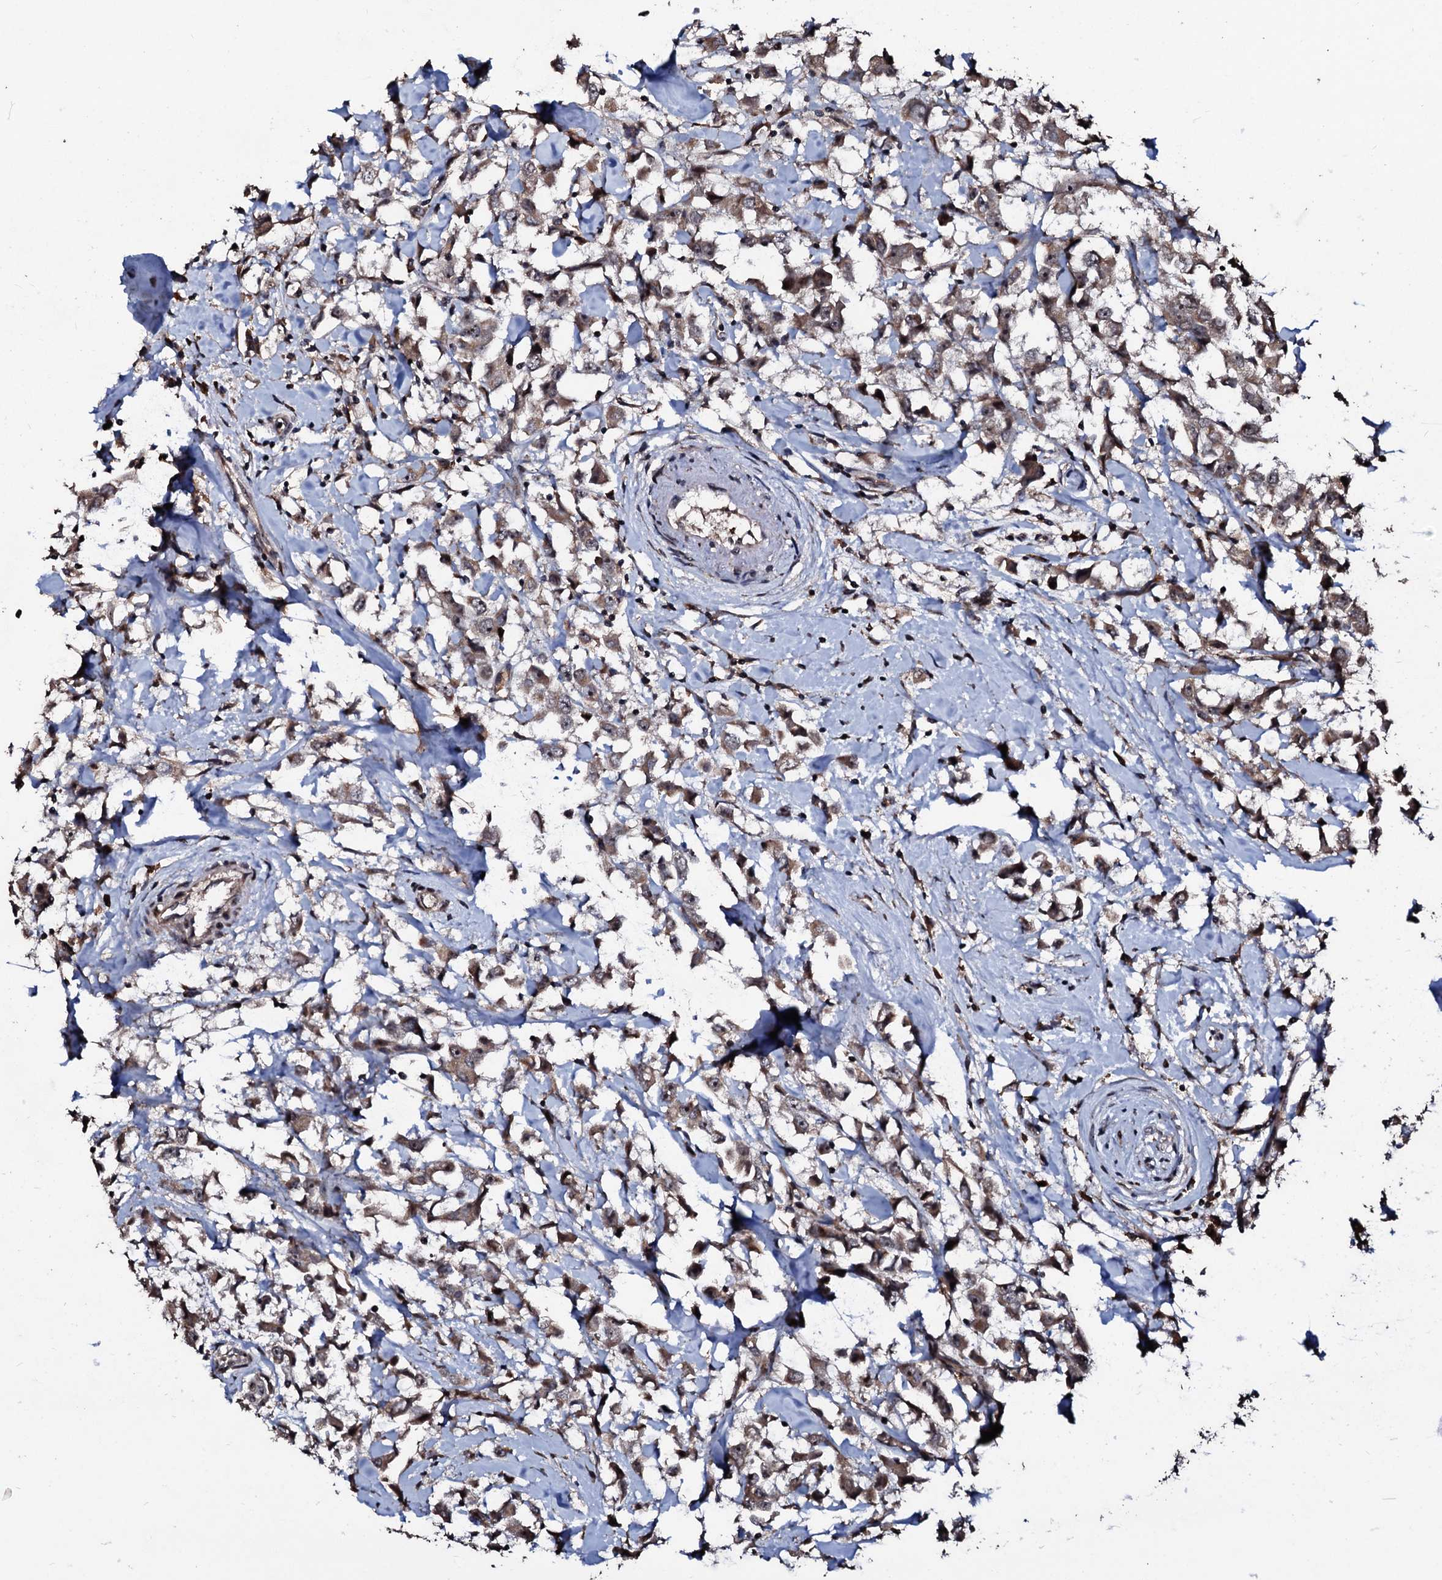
{"staining": {"intensity": "weak", "quantity": ">75%", "location": "cytoplasmic/membranous,nuclear"}, "tissue": "breast cancer", "cell_type": "Tumor cells", "image_type": "cancer", "snomed": [{"axis": "morphology", "description": "Duct carcinoma"}, {"axis": "topography", "description": "Breast"}], "caption": "Immunohistochemical staining of breast infiltrating ductal carcinoma exhibits low levels of weak cytoplasmic/membranous and nuclear positivity in about >75% of tumor cells.", "gene": "SUPT7L", "patient": {"sex": "female", "age": 61}}